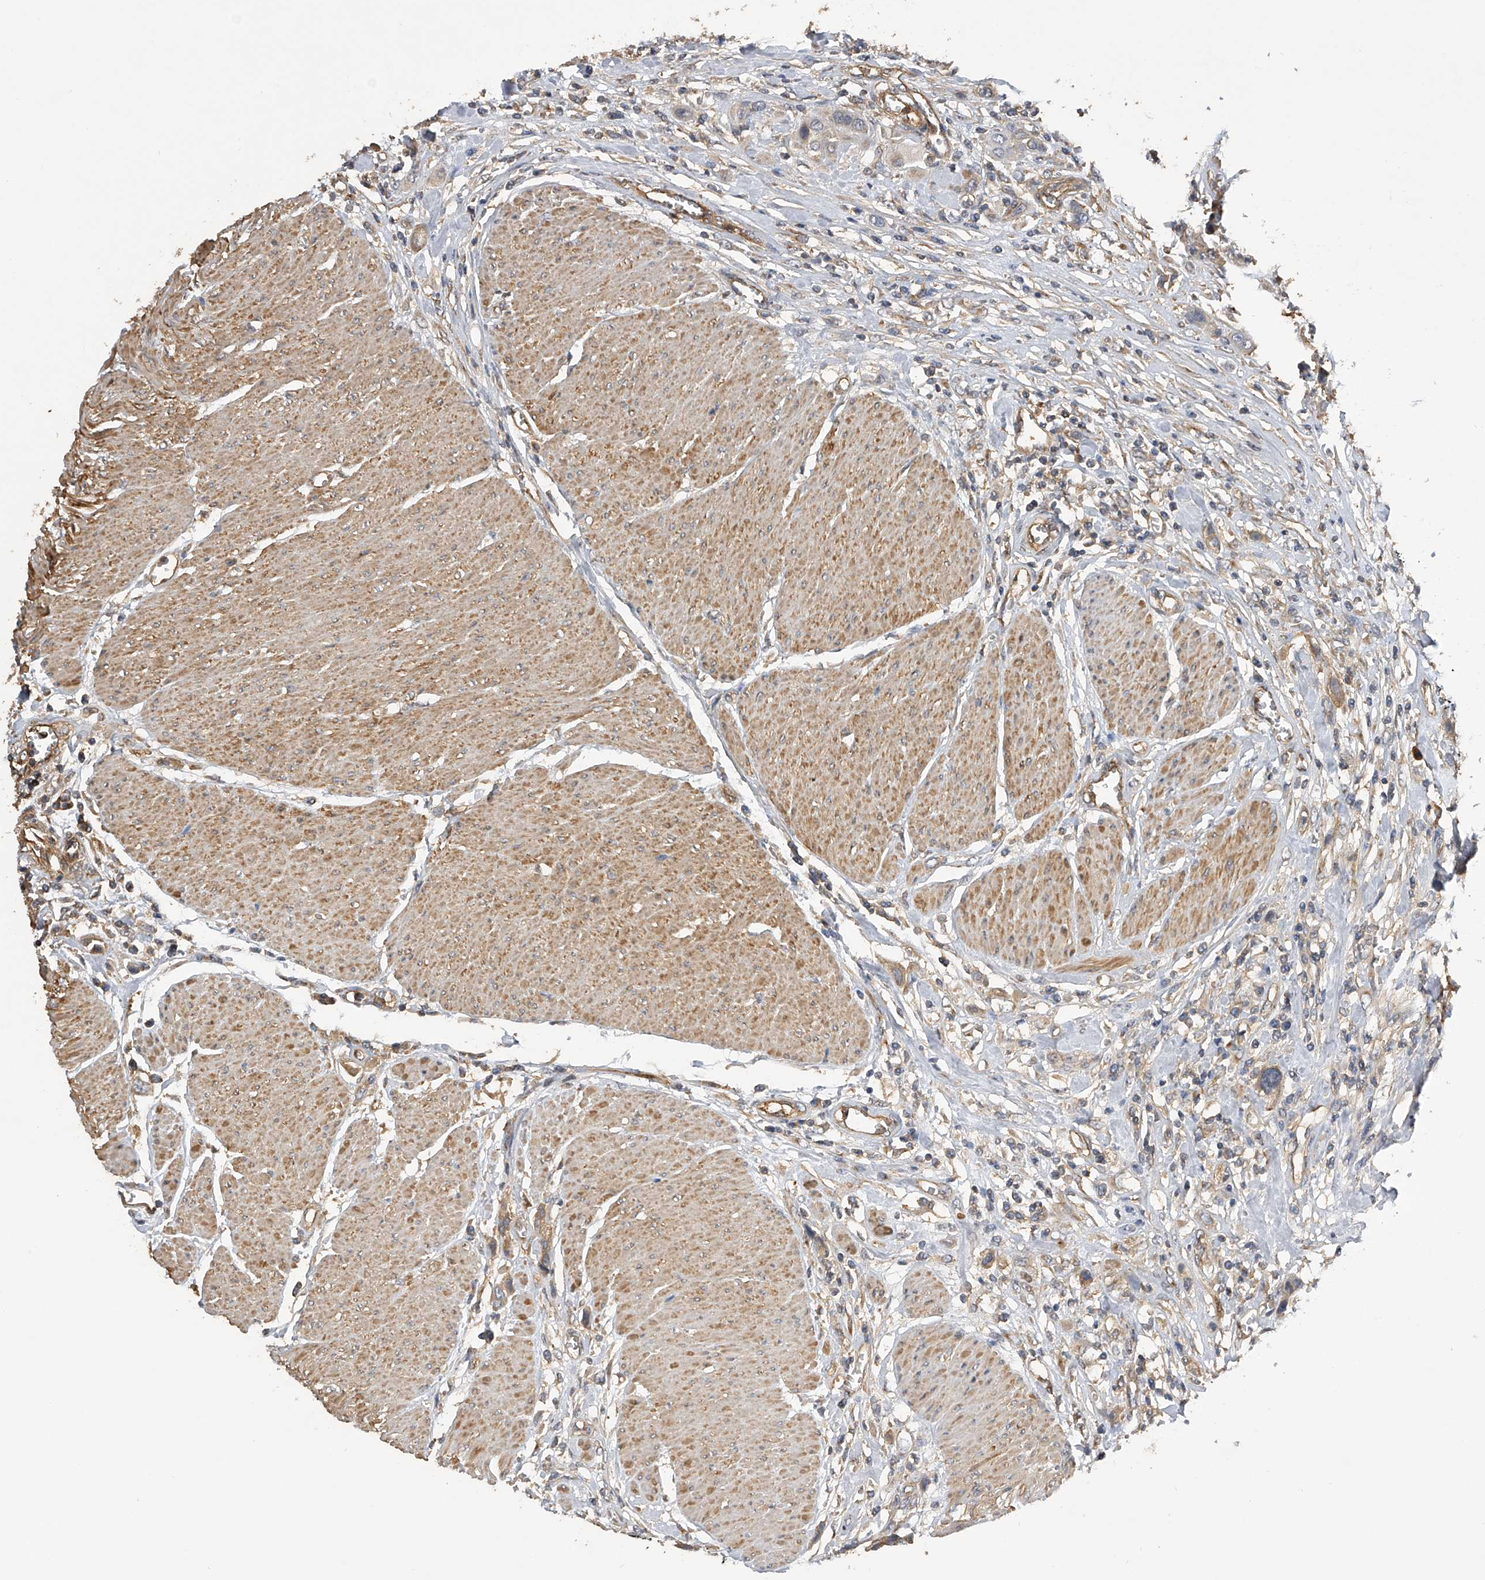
{"staining": {"intensity": "moderate", "quantity": "25%-75%", "location": "cytoplasmic/membranous"}, "tissue": "urothelial cancer", "cell_type": "Tumor cells", "image_type": "cancer", "snomed": [{"axis": "morphology", "description": "Urothelial carcinoma, High grade"}, {"axis": "topography", "description": "Urinary bladder"}], "caption": "Immunohistochemistry (IHC) histopathology image of human urothelial carcinoma (high-grade) stained for a protein (brown), which reveals medium levels of moderate cytoplasmic/membranous staining in about 25%-75% of tumor cells.", "gene": "PTPRA", "patient": {"sex": "male", "age": 50}}